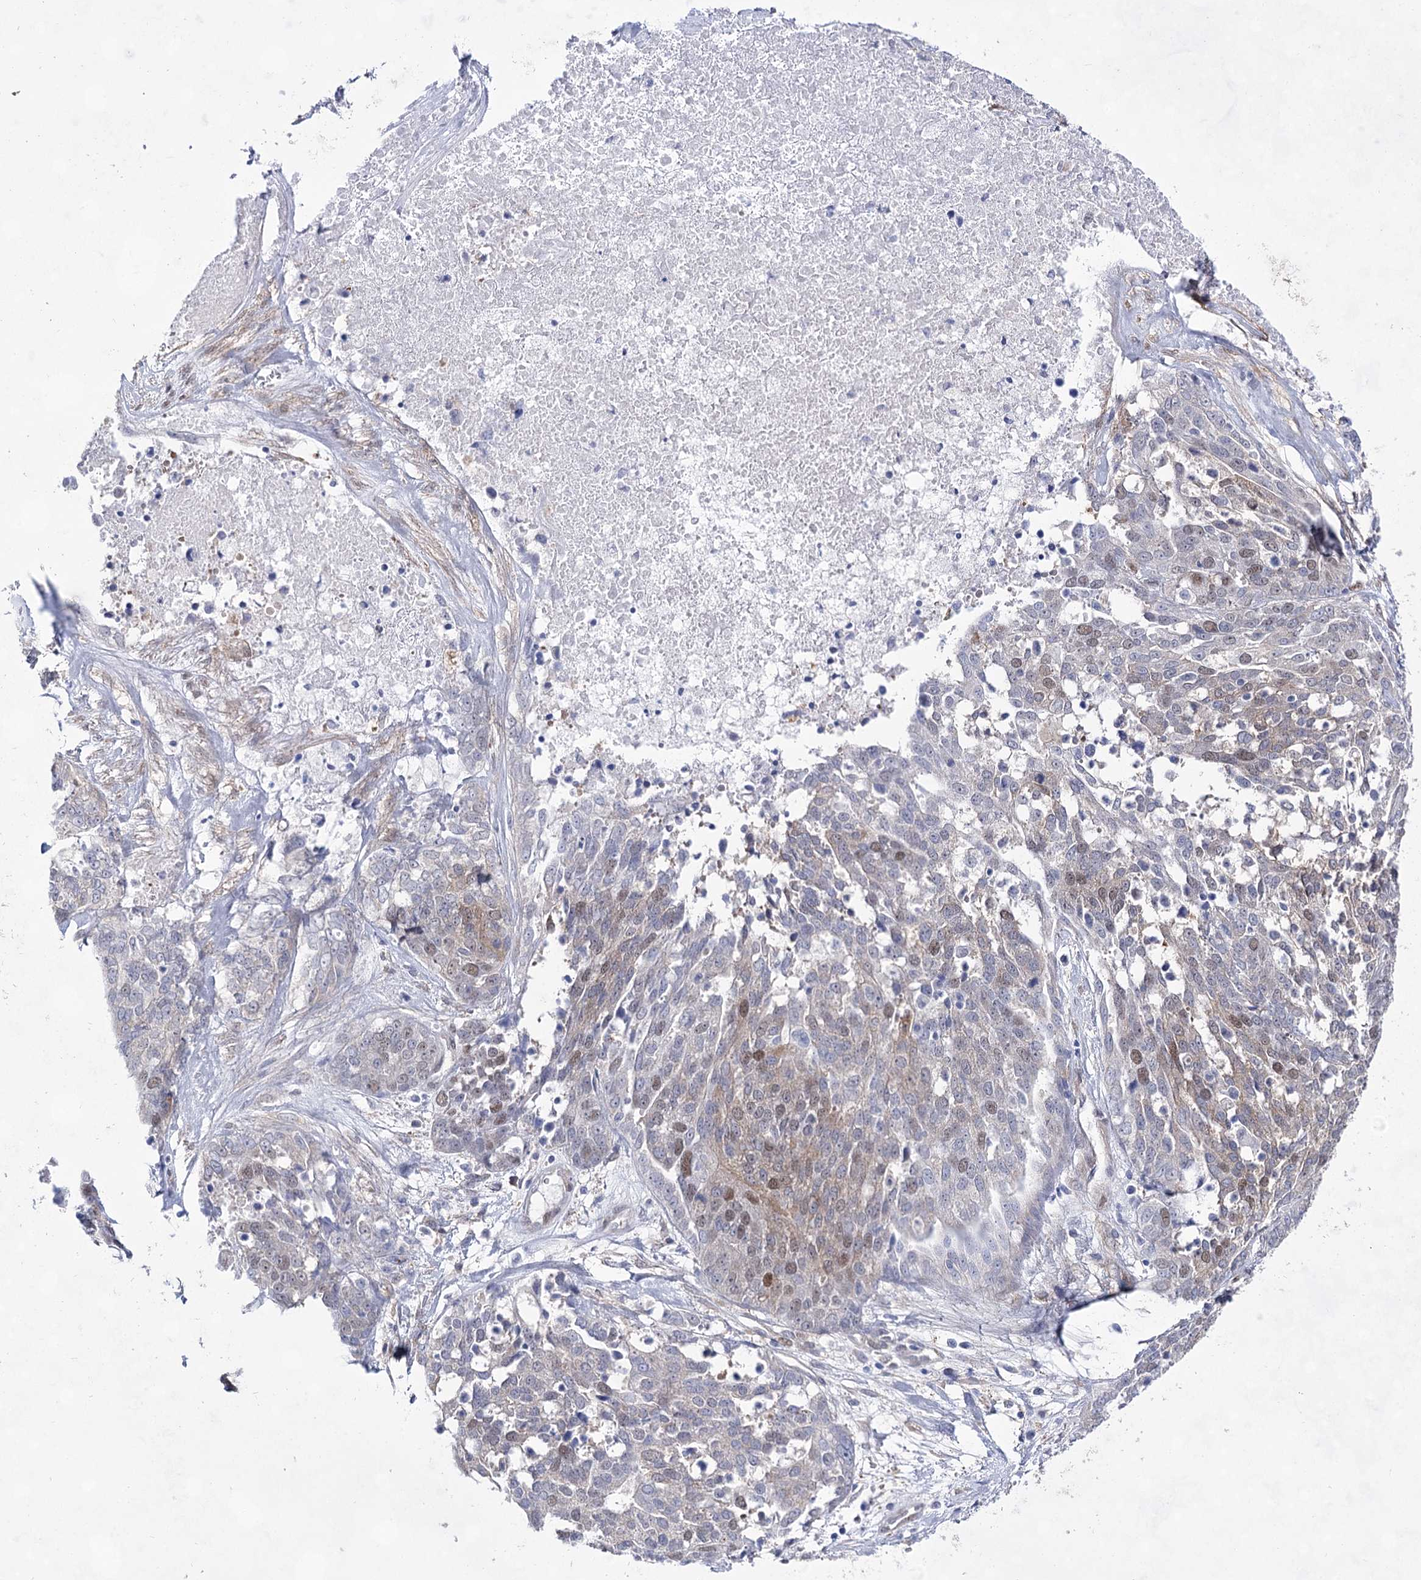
{"staining": {"intensity": "moderate", "quantity": "<25%", "location": "nuclear"}, "tissue": "ovarian cancer", "cell_type": "Tumor cells", "image_type": "cancer", "snomed": [{"axis": "morphology", "description": "Cystadenocarcinoma, serous, NOS"}, {"axis": "topography", "description": "Ovary"}], "caption": "High-magnification brightfield microscopy of ovarian cancer (serous cystadenocarcinoma) stained with DAB (3,3'-diaminobenzidine) (brown) and counterstained with hematoxylin (blue). tumor cells exhibit moderate nuclear staining is identified in about<25% of cells.", "gene": "UGDH", "patient": {"sex": "female", "age": 44}}